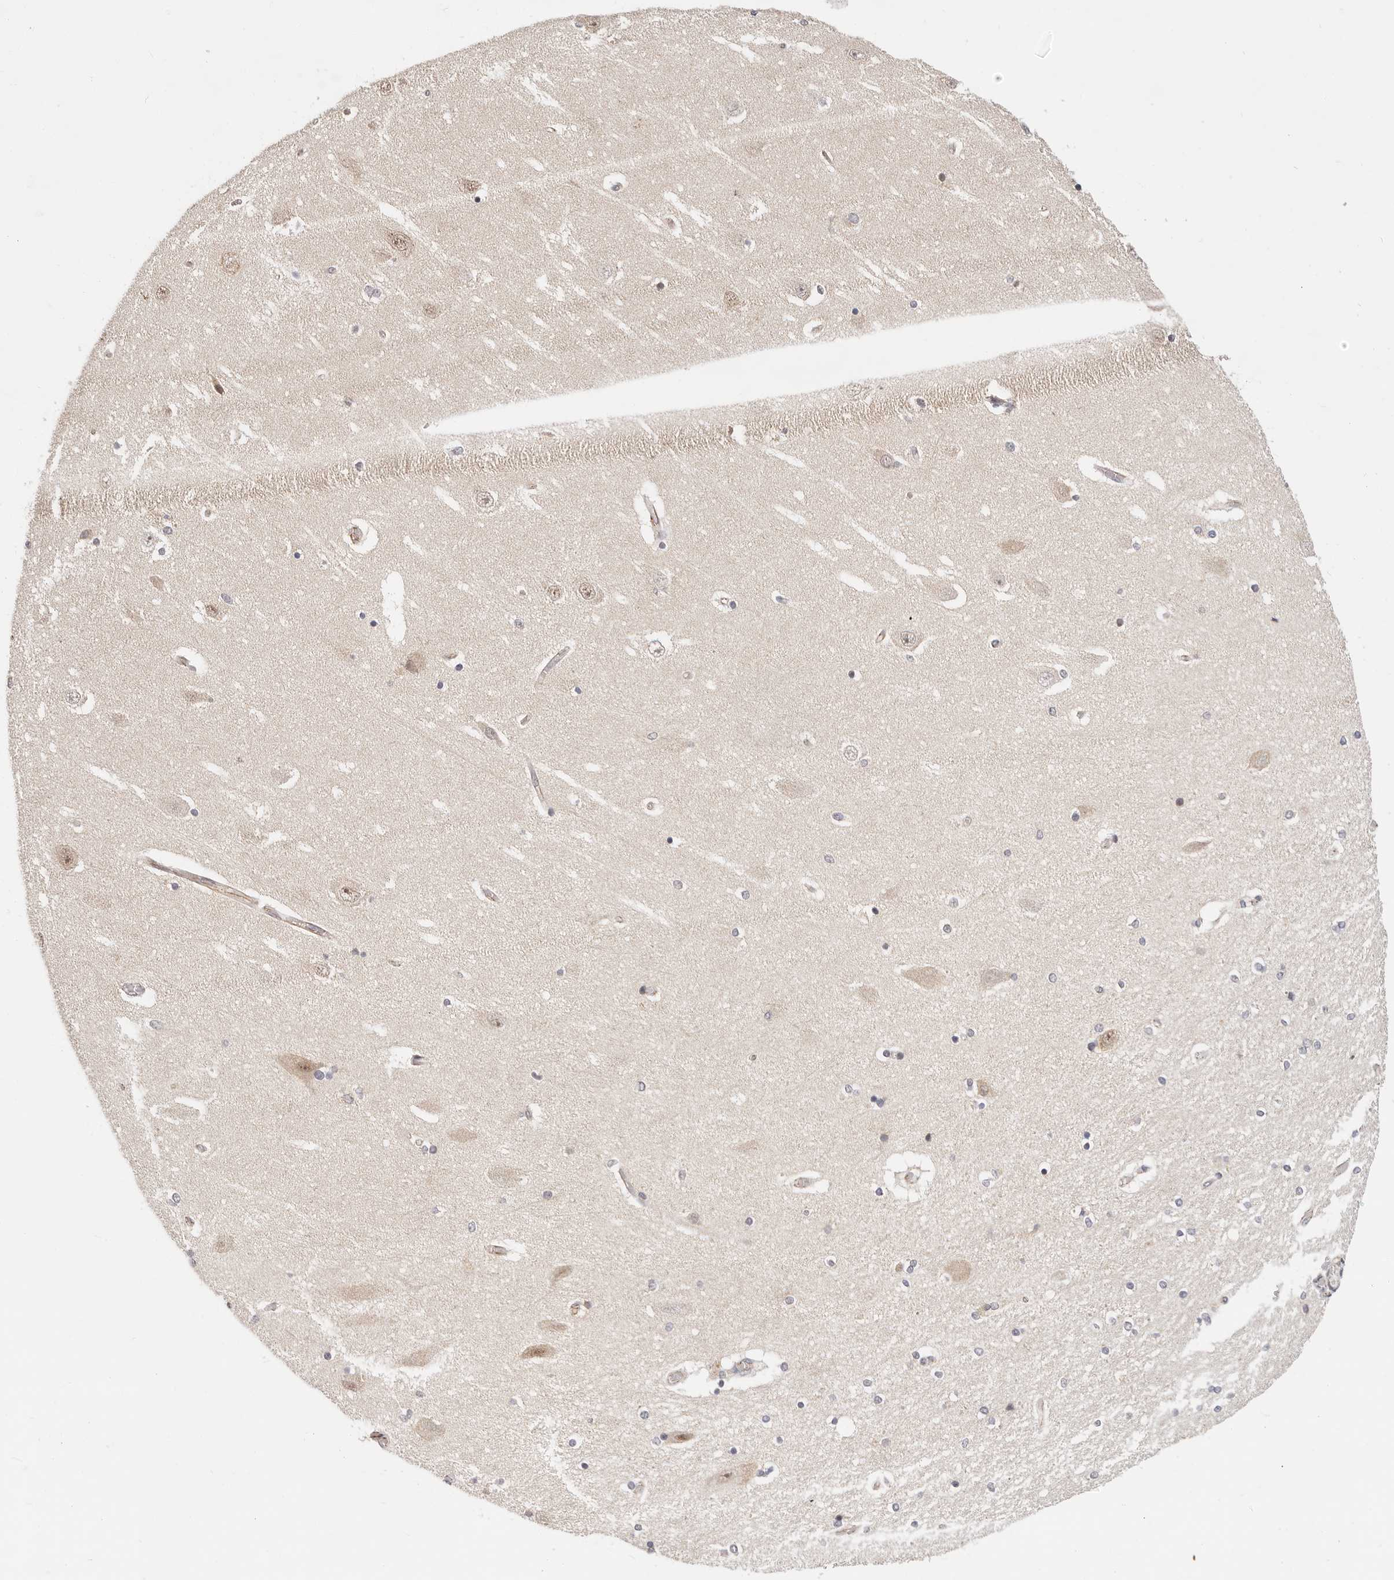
{"staining": {"intensity": "moderate", "quantity": "<25%", "location": "nuclear"}, "tissue": "hippocampus", "cell_type": "Glial cells", "image_type": "normal", "snomed": [{"axis": "morphology", "description": "Normal tissue, NOS"}, {"axis": "topography", "description": "Hippocampus"}], "caption": "A histopathology image of hippocampus stained for a protein reveals moderate nuclear brown staining in glial cells.", "gene": "AFDN", "patient": {"sex": "female", "age": 54}}